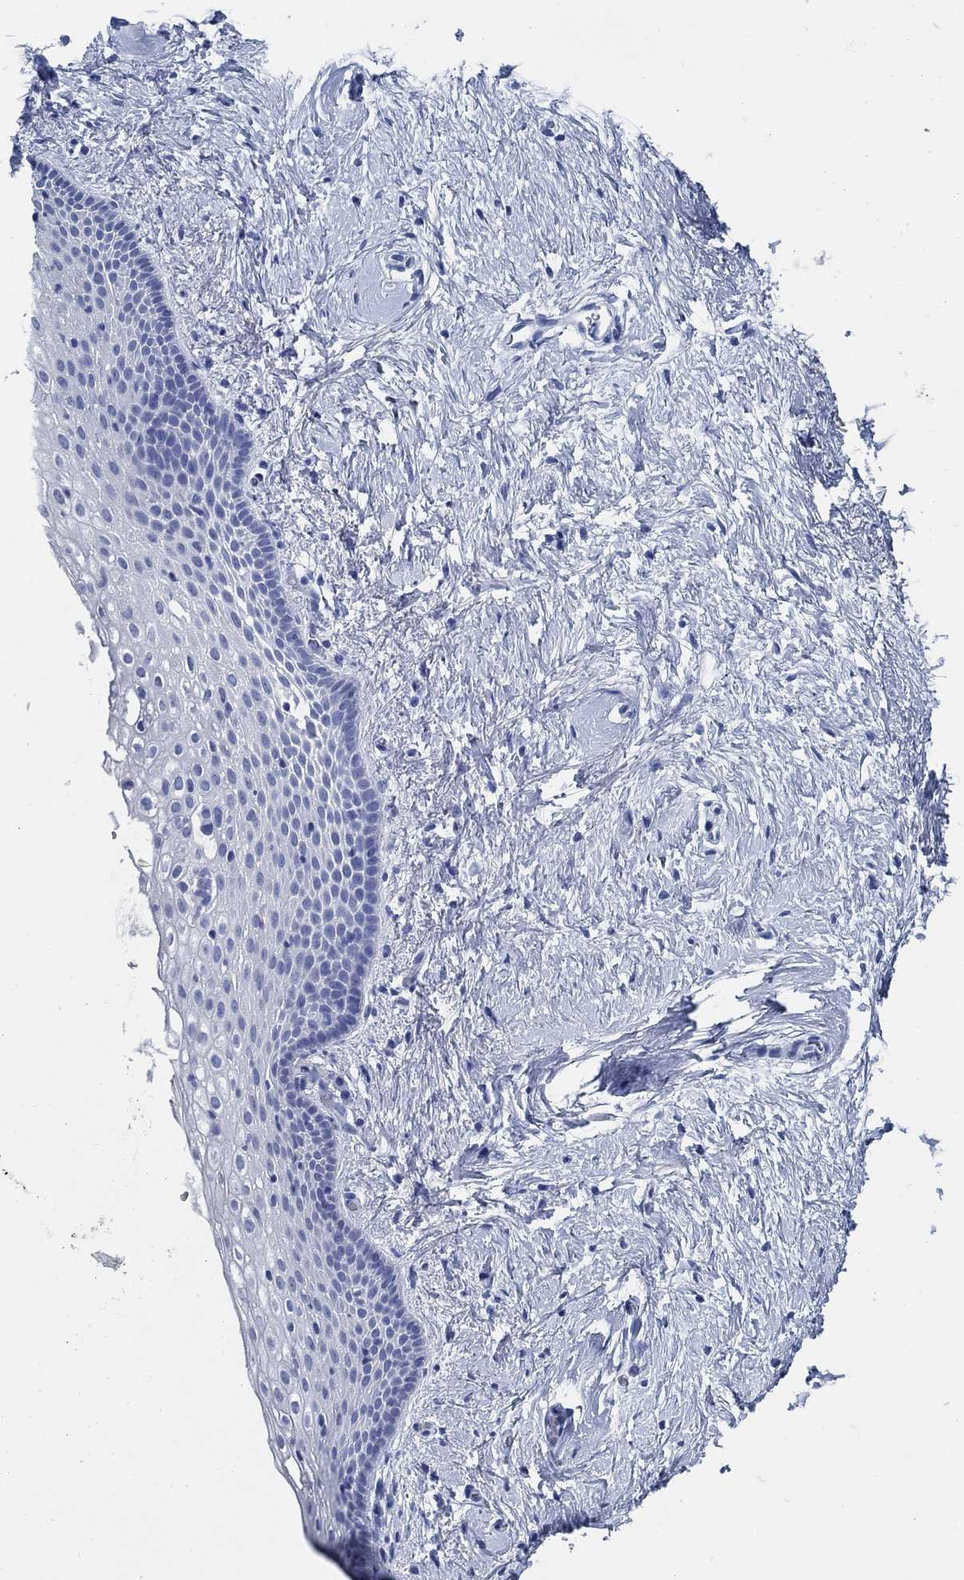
{"staining": {"intensity": "negative", "quantity": "none", "location": "none"}, "tissue": "vagina", "cell_type": "Squamous epithelial cells", "image_type": "normal", "snomed": [{"axis": "morphology", "description": "Normal tissue, NOS"}, {"axis": "topography", "description": "Vagina"}], "caption": "Immunohistochemistry photomicrograph of unremarkable vagina: vagina stained with DAB reveals no significant protein positivity in squamous epithelial cells.", "gene": "SLC45A1", "patient": {"sex": "female", "age": 61}}